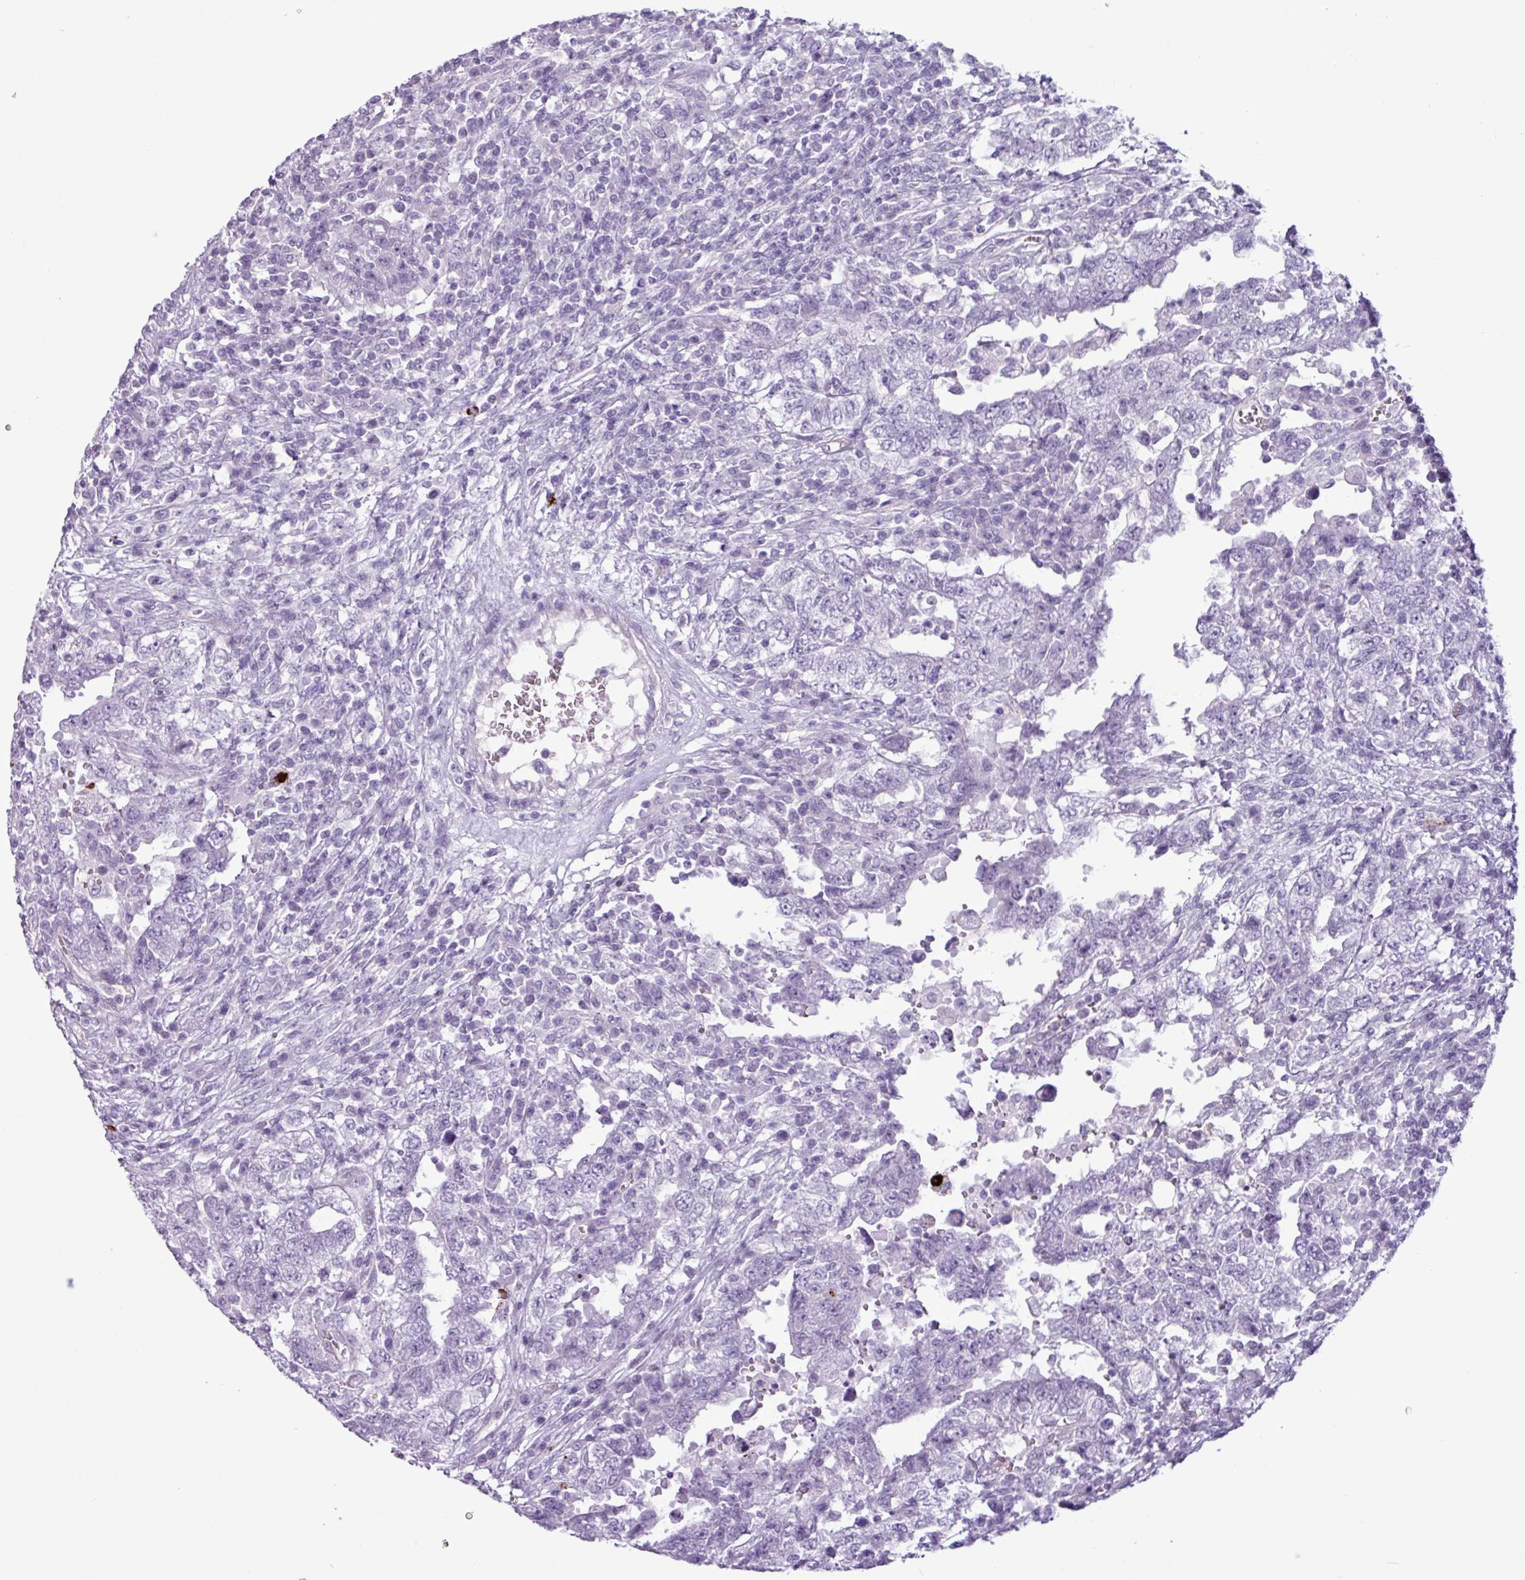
{"staining": {"intensity": "negative", "quantity": "none", "location": "none"}, "tissue": "testis cancer", "cell_type": "Tumor cells", "image_type": "cancer", "snomed": [{"axis": "morphology", "description": "Carcinoma, Embryonal, NOS"}, {"axis": "topography", "description": "Testis"}], "caption": "DAB (3,3'-diaminobenzidine) immunohistochemical staining of human testis cancer displays no significant staining in tumor cells.", "gene": "TMEM178A", "patient": {"sex": "male", "age": 26}}